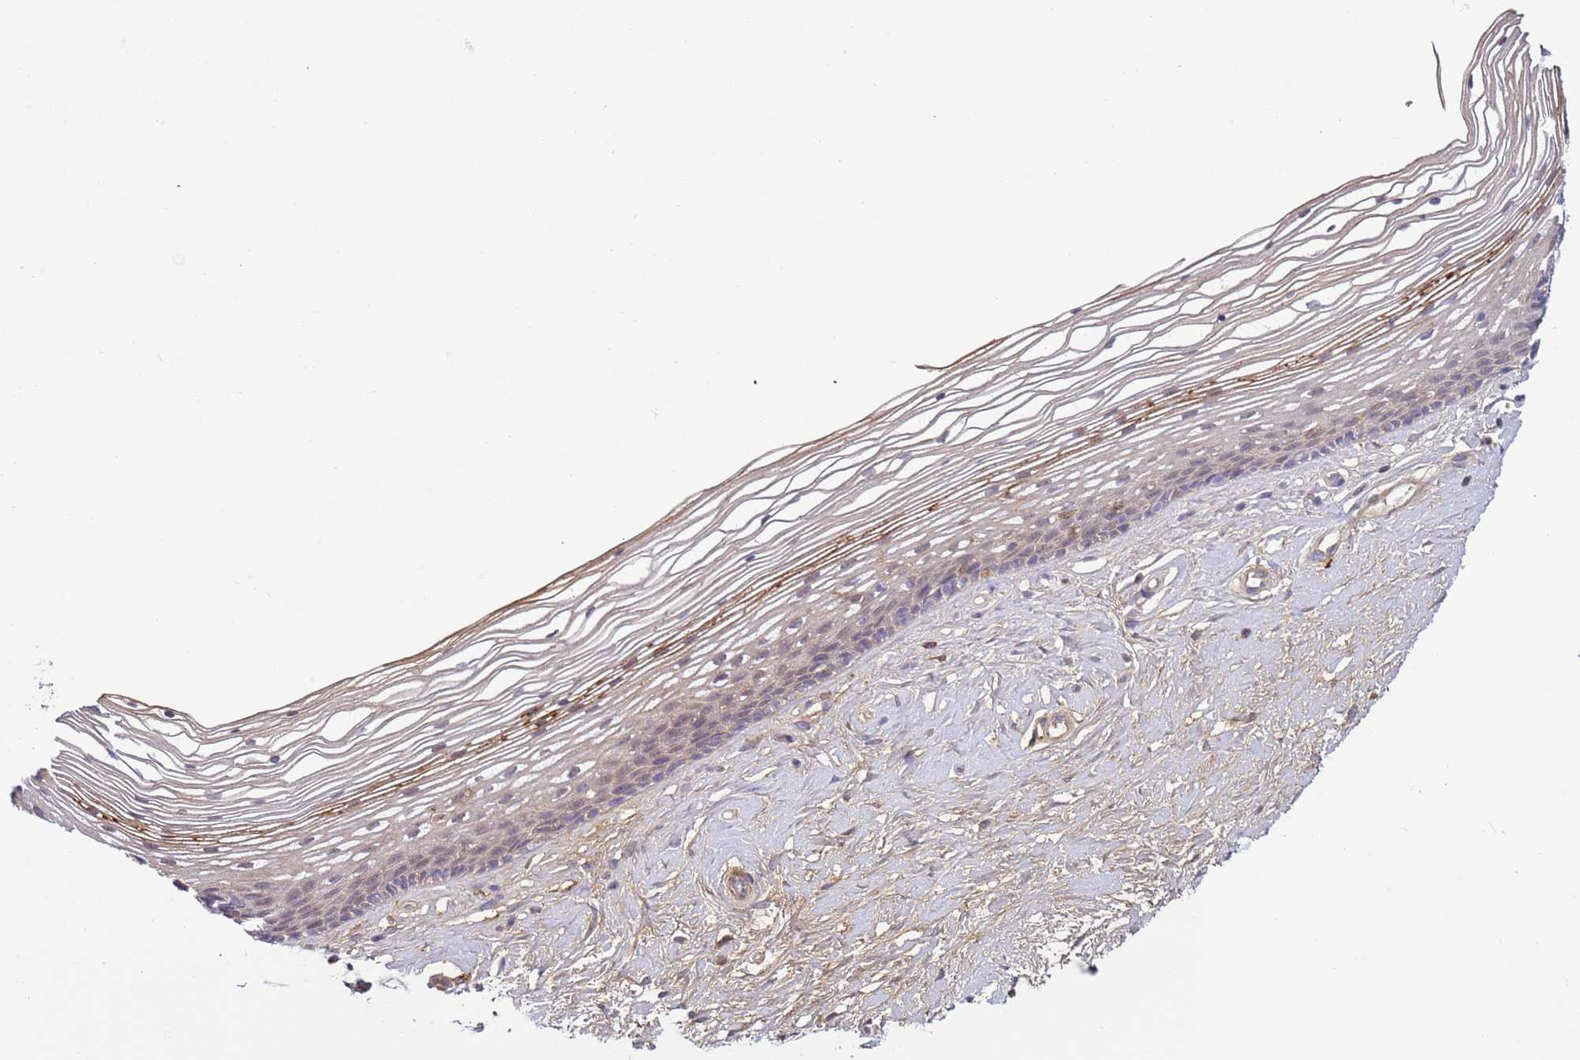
{"staining": {"intensity": "moderate", "quantity": "<25%", "location": "cytoplasmic/membranous"}, "tissue": "vagina", "cell_type": "Squamous epithelial cells", "image_type": "normal", "snomed": [{"axis": "morphology", "description": "Normal tissue, NOS"}, {"axis": "topography", "description": "Vagina"}], "caption": "Squamous epithelial cells display low levels of moderate cytoplasmic/membranous staining in about <25% of cells in unremarkable vagina. Immunohistochemistry stains the protein in brown and the nuclei are stained blue.", "gene": "NPAP1", "patient": {"sex": "female", "age": 46}}